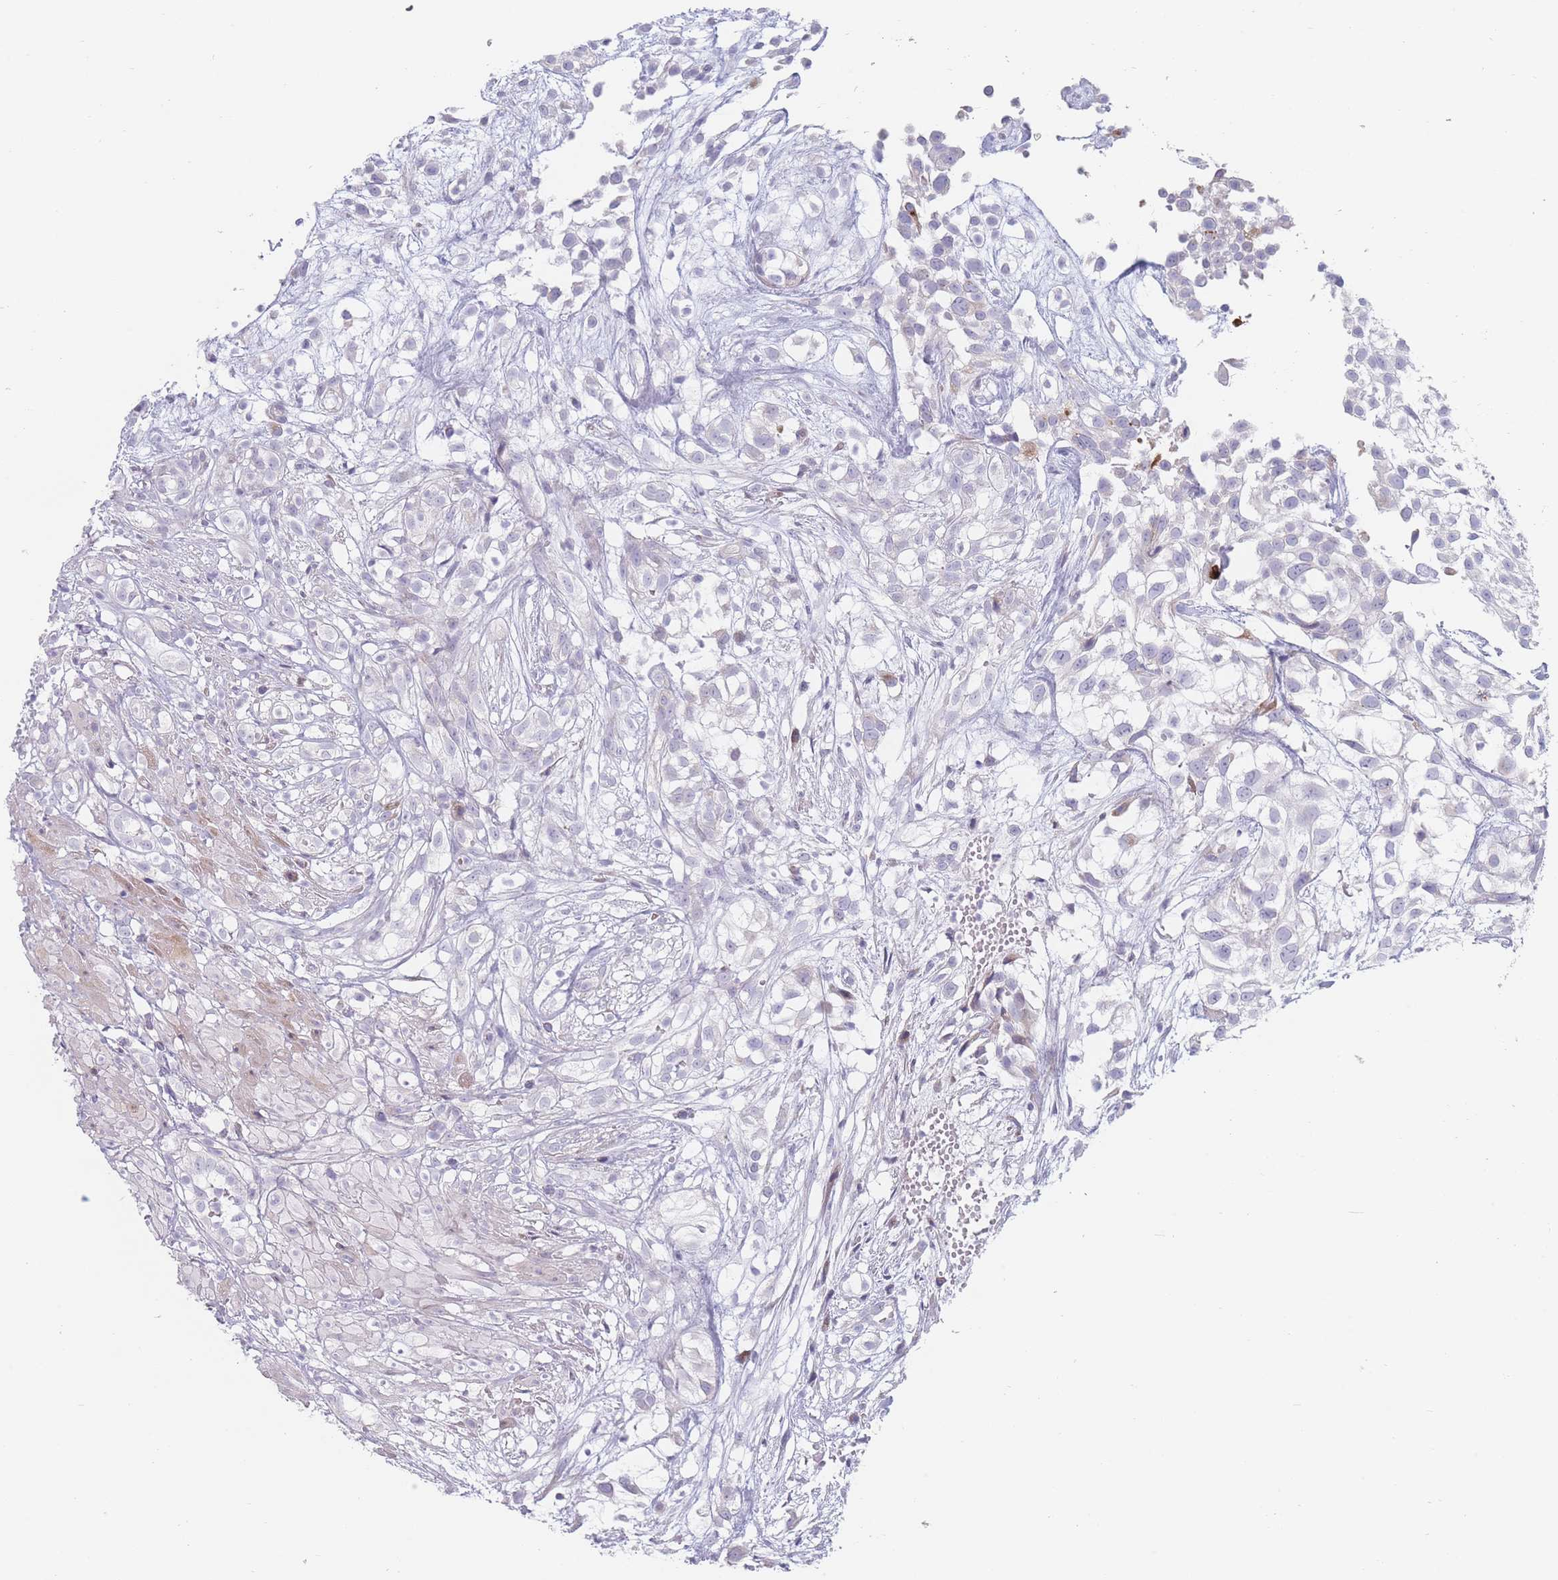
{"staining": {"intensity": "negative", "quantity": "none", "location": "none"}, "tissue": "urothelial cancer", "cell_type": "Tumor cells", "image_type": "cancer", "snomed": [{"axis": "morphology", "description": "Urothelial carcinoma, High grade"}, {"axis": "topography", "description": "Urinary bladder"}], "caption": "Immunohistochemistry micrograph of human urothelial cancer stained for a protein (brown), which exhibits no staining in tumor cells.", "gene": "SPATS1", "patient": {"sex": "male", "age": 56}}